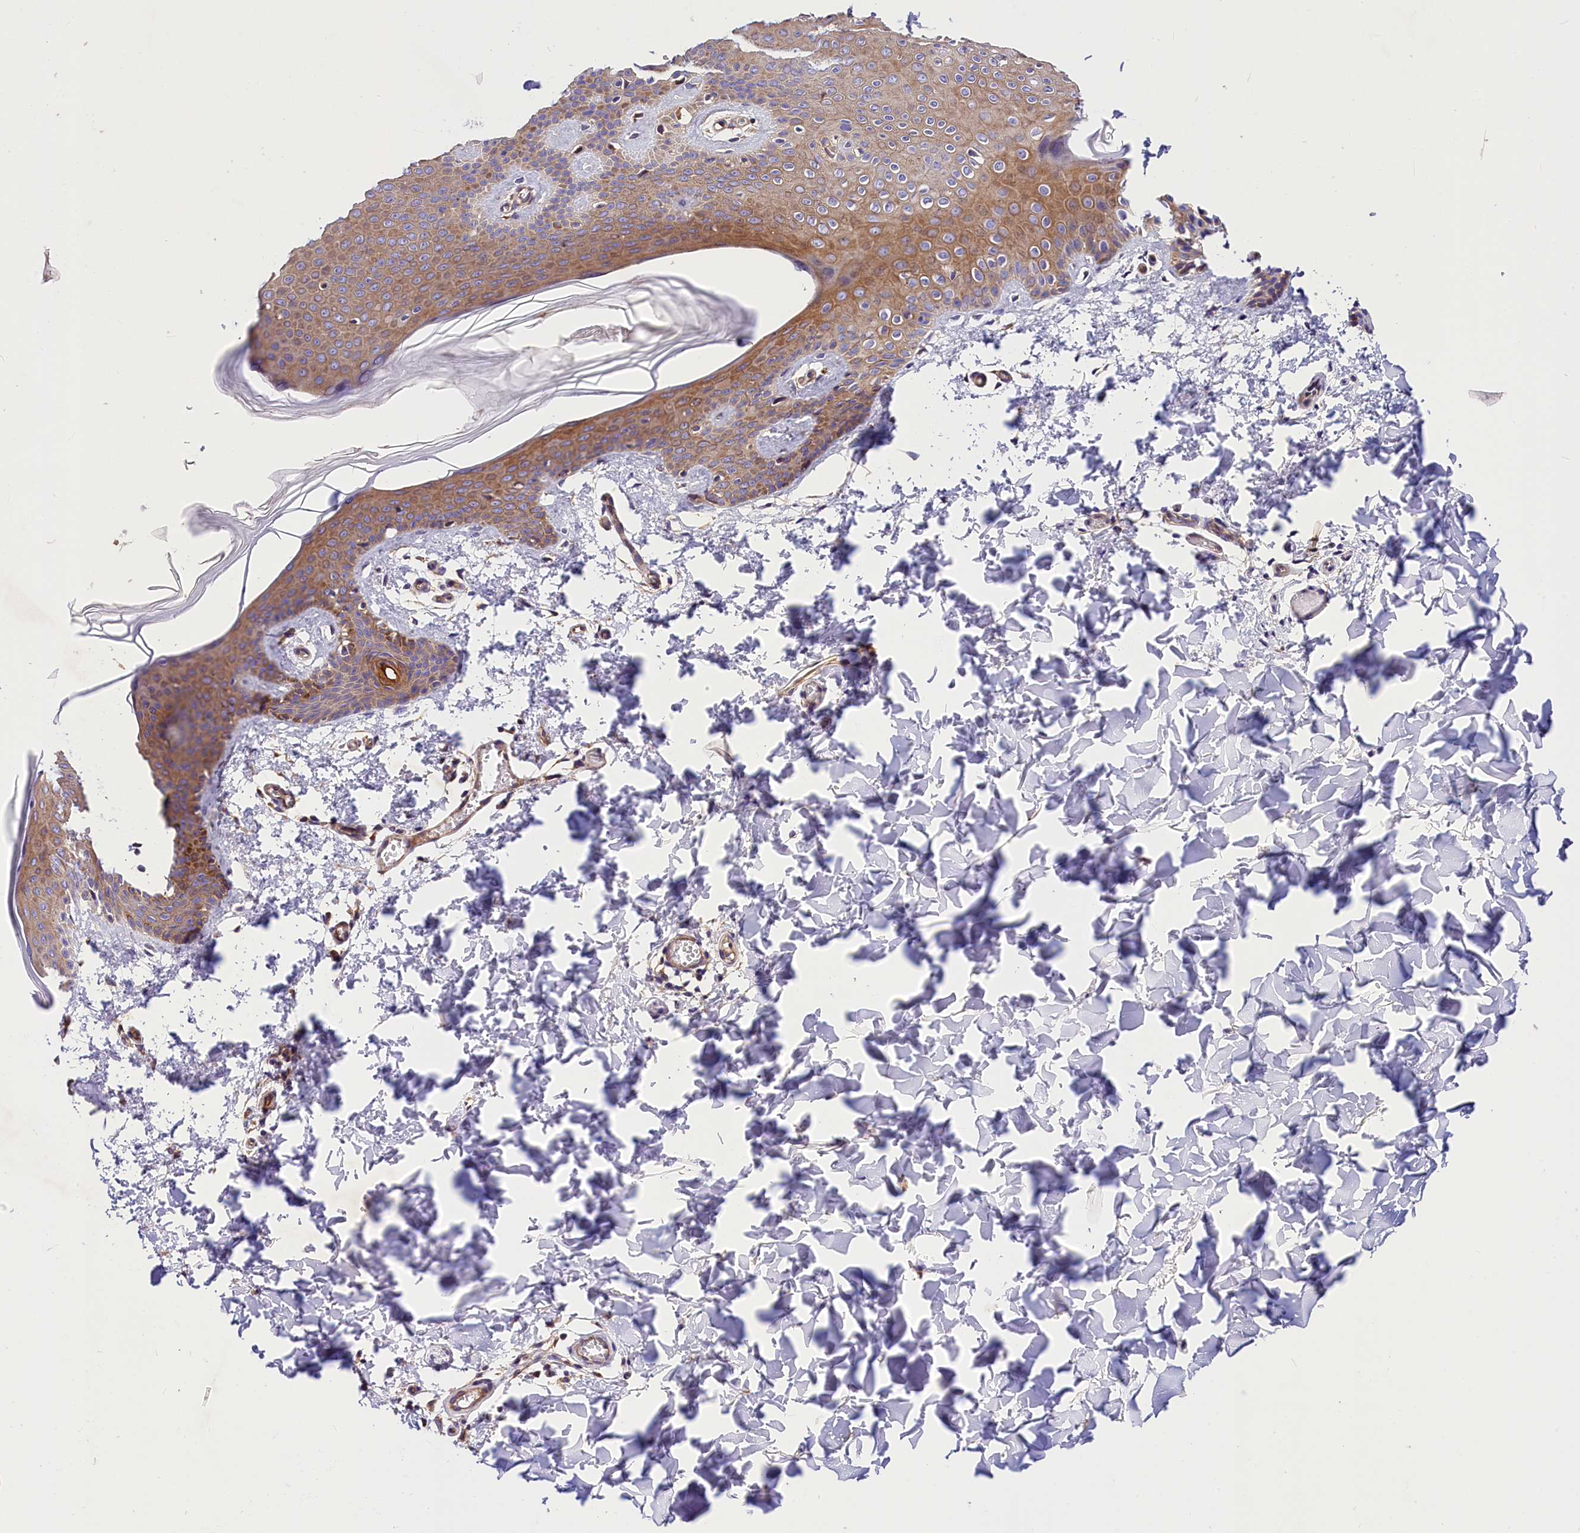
{"staining": {"intensity": "weak", "quantity": "25%-75%", "location": "cytoplasmic/membranous"}, "tissue": "skin", "cell_type": "Fibroblasts", "image_type": "normal", "snomed": [{"axis": "morphology", "description": "Normal tissue, NOS"}, {"axis": "topography", "description": "Skin"}], "caption": "Immunohistochemistry of normal skin exhibits low levels of weak cytoplasmic/membranous expression in approximately 25%-75% of fibroblasts. (IHC, brightfield microscopy, high magnification).", "gene": "ARMC6", "patient": {"sex": "male", "age": 36}}